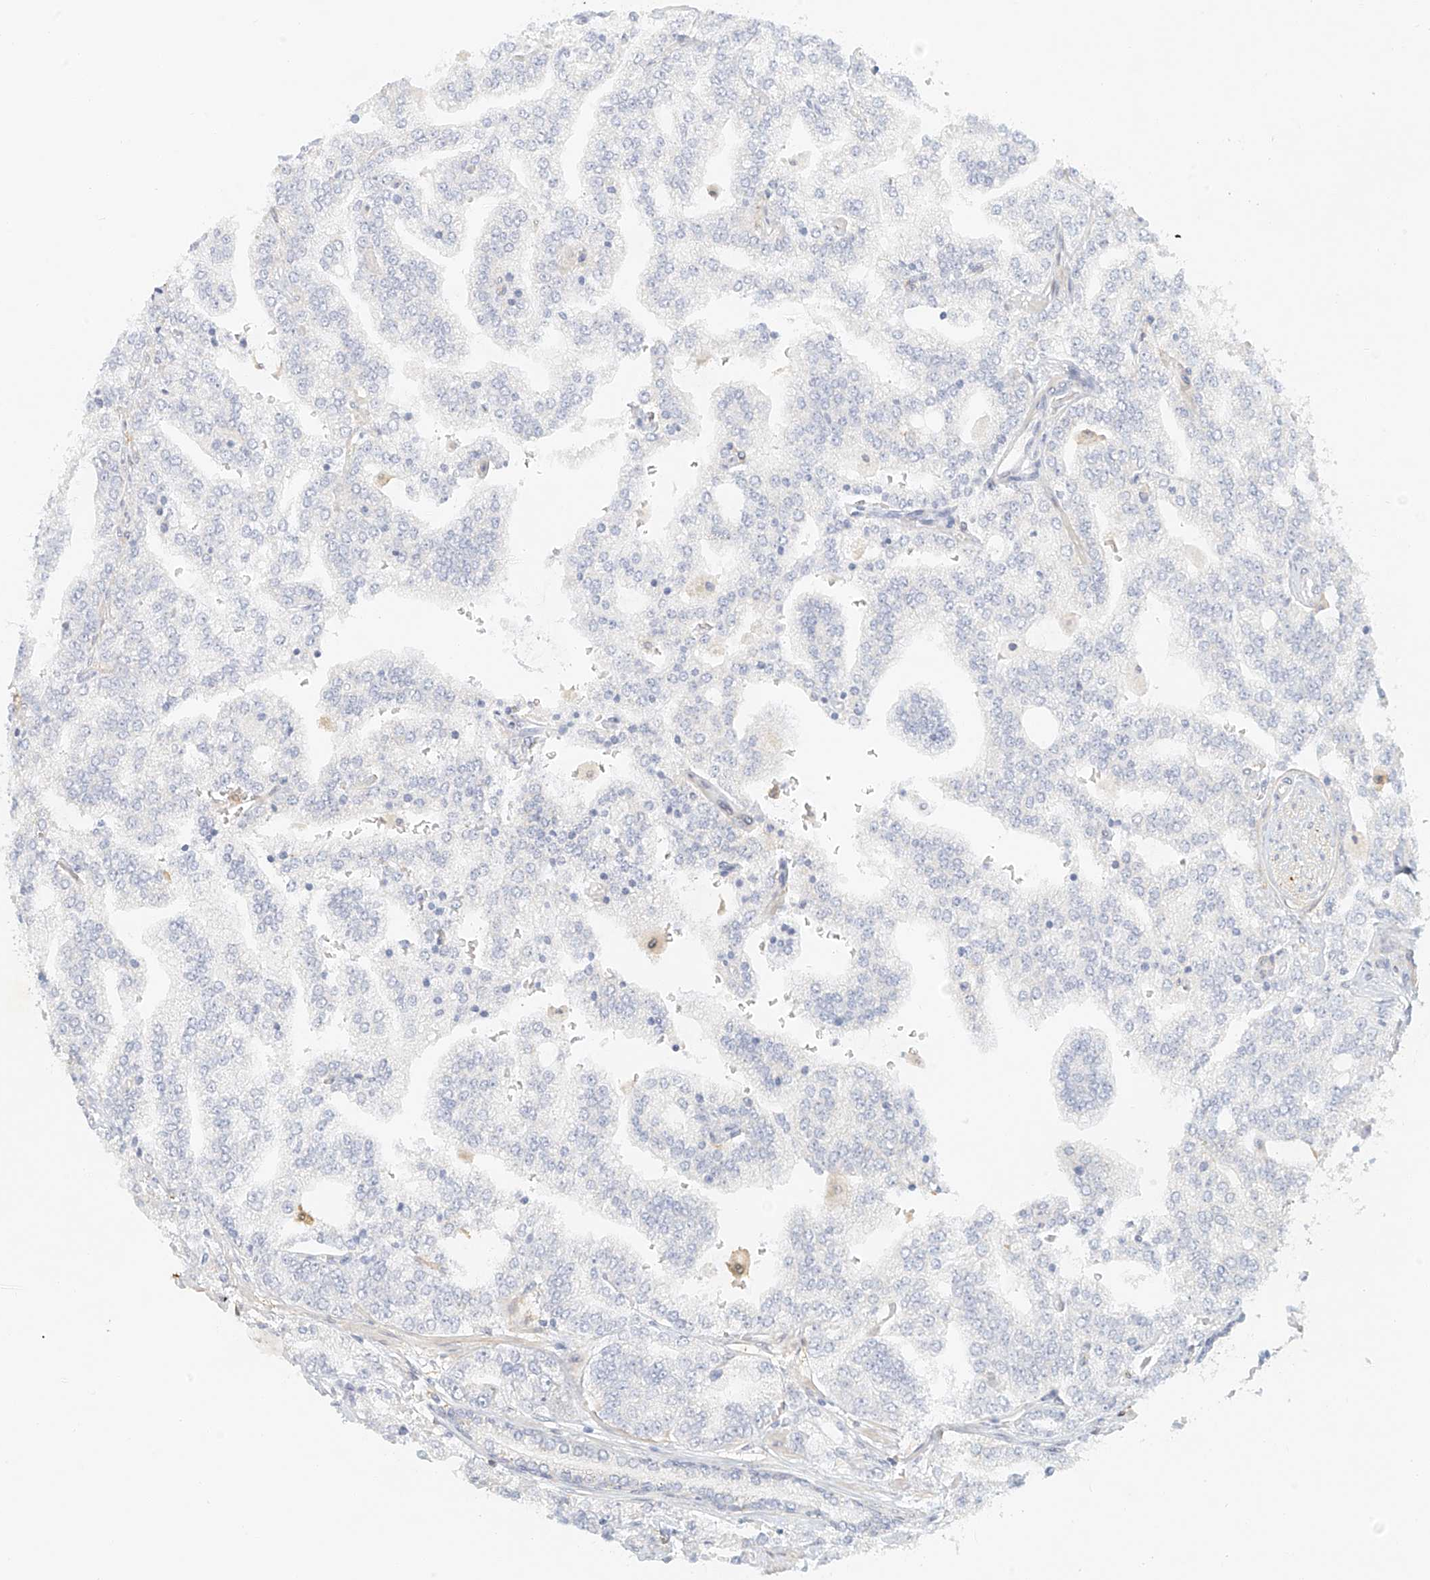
{"staining": {"intensity": "negative", "quantity": "none", "location": "none"}, "tissue": "prostate cancer", "cell_type": "Tumor cells", "image_type": "cancer", "snomed": [{"axis": "morphology", "description": "Adenocarcinoma, High grade"}, {"axis": "topography", "description": "Prostate"}], "caption": "High power microscopy image of an IHC image of prostate cancer, revealing no significant staining in tumor cells.", "gene": "UPK1B", "patient": {"sex": "male", "age": 64}}